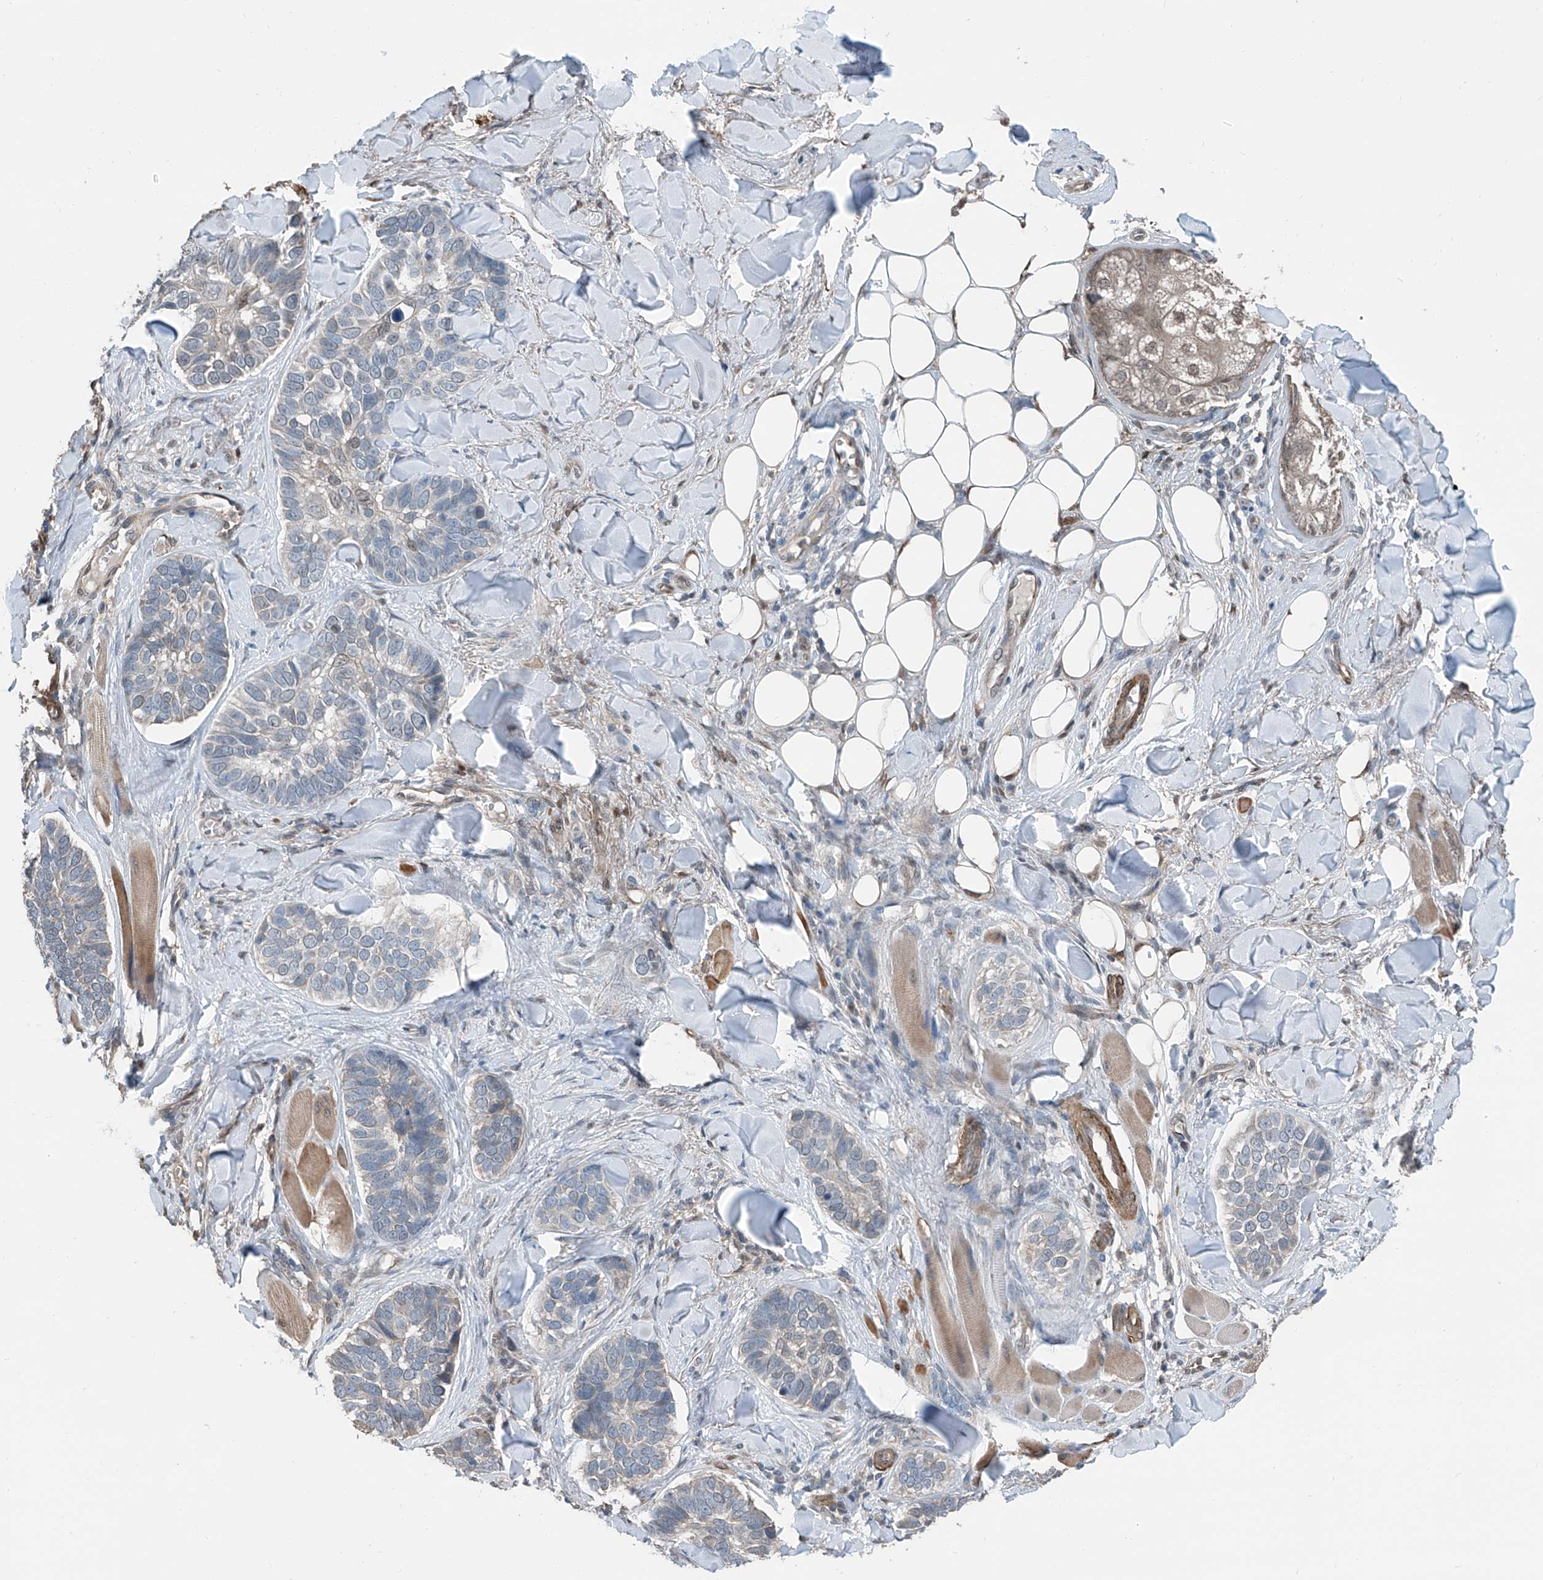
{"staining": {"intensity": "weak", "quantity": "<25%", "location": "cytoplasmic/membranous"}, "tissue": "skin cancer", "cell_type": "Tumor cells", "image_type": "cancer", "snomed": [{"axis": "morphology", "description": "Basal cell carcinoma"}, {"axis": "topography", "description": "Skin"}], "caption": "This is a micrograph of immunohistochemistry (IHC) staining of skin basal cell carcinoma, which shows no positivity in tumor cells.", "gene": "HSPA6", "patient": {"sex": "male", "age": 62}}